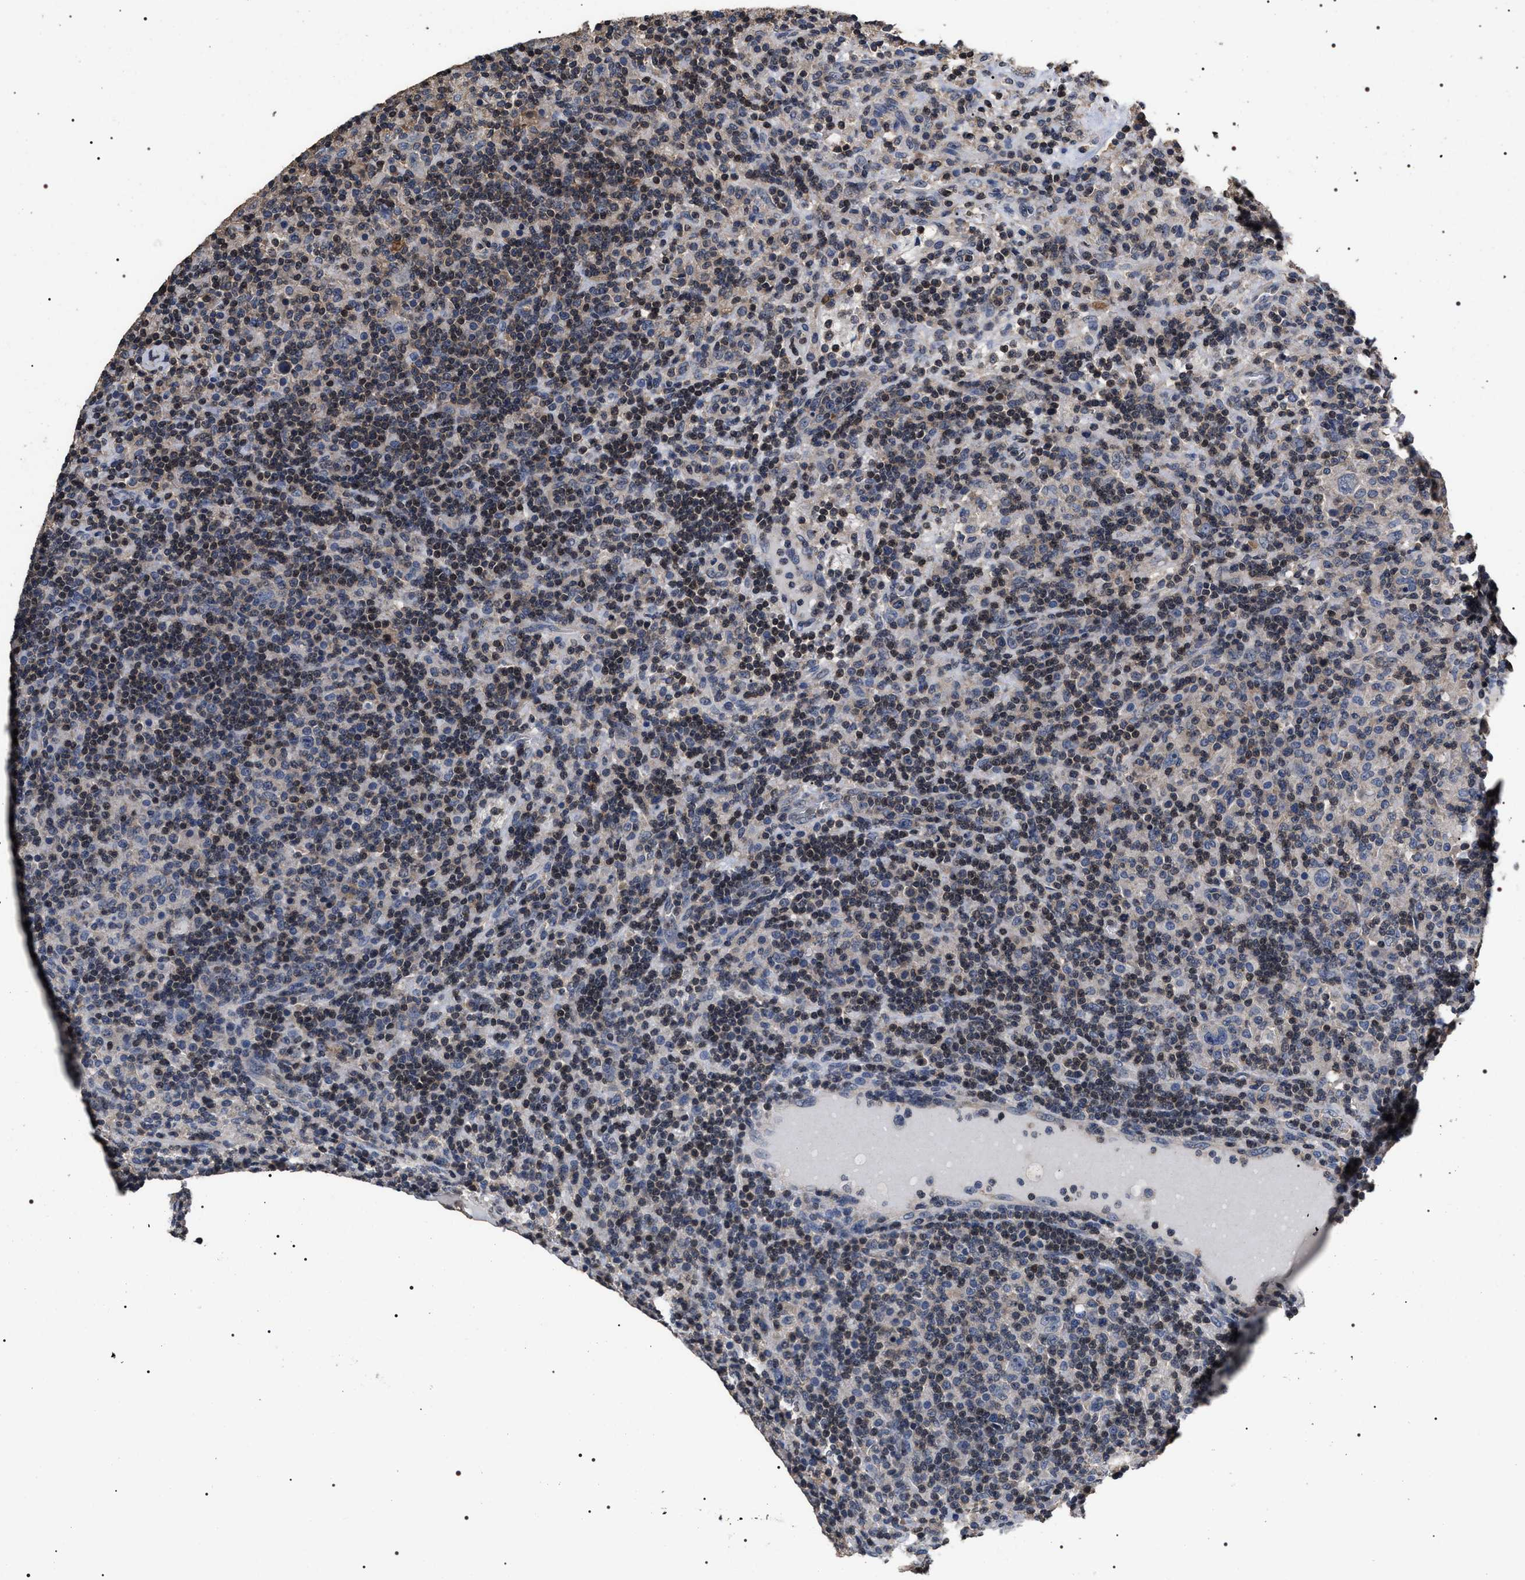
{"staining": {"intensity": "negative", "quantity": "none", "location": "none"}, "tissue": "lymphoma", "cell_type": "Tumor cells", "image_type": "cancer", "snomed": [{"axis": "morphology", "description": "Hodgkin's disease, NOS"}, {"axis": "topography", "description": "Lymph node"}], "caption": "Immunohistochemistry photomicrograph of lymphoma stained for a protein (brown), which shows no staining in tumor cells.", "gene": "UPF3A", "patient": {"sex": "male", "age": 70}}